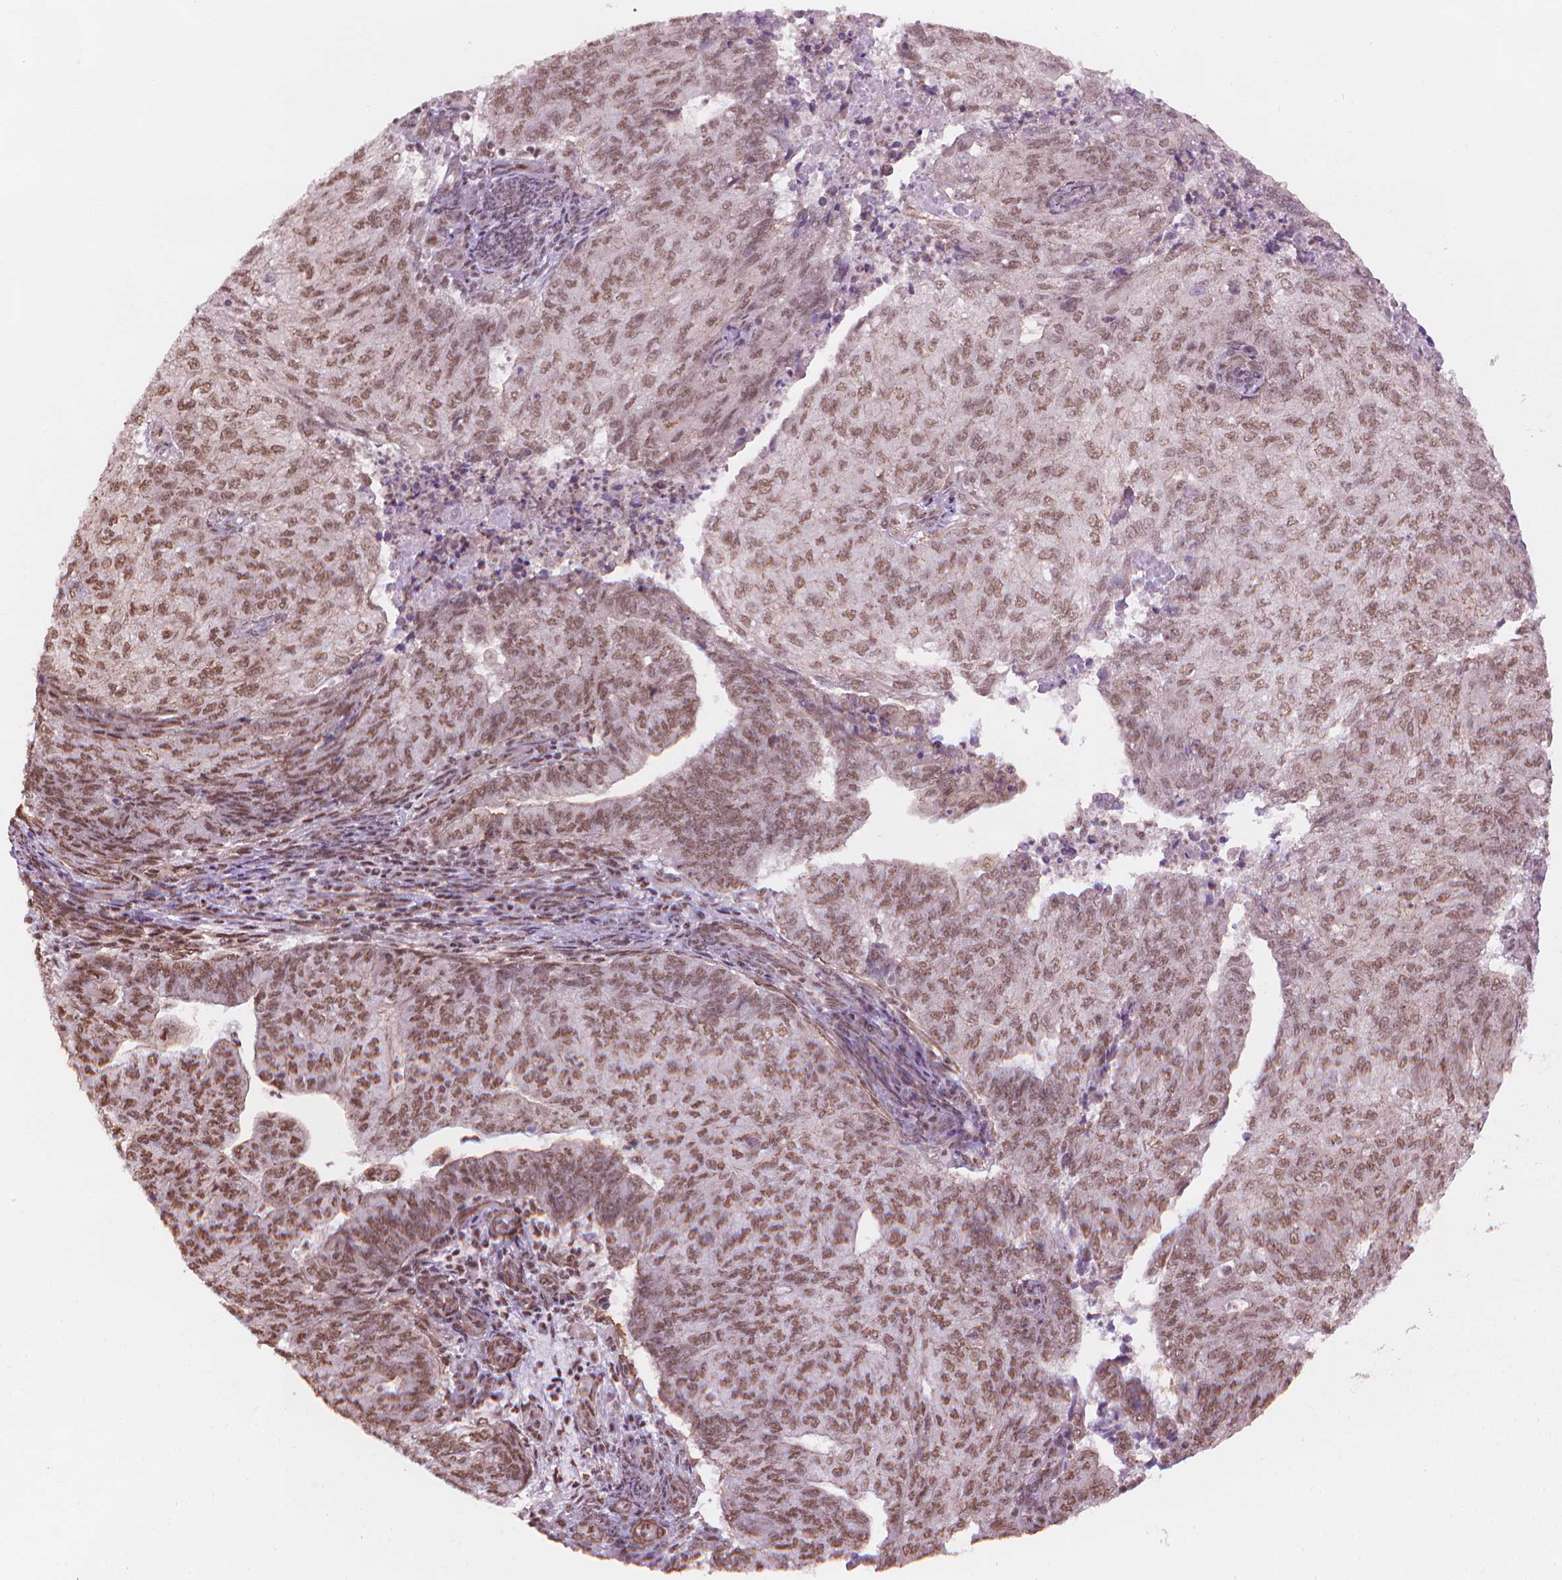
{"staining": {"intensity": "moderate", "quantity": ">75%", "location": "cytoplasmic/membranous,nuclear"}, "tissue": "endometrial cancer", "cell_type": "Tumor cells", "image_type": "cancer", "snomed": [{"axis": "morphology", "description": "Adenocarcinoma, NOS"}, {"axis": "topography", "description": "Endometrium"}], "caption": "Endometrial adenocarcinoma stained for a protein exhibits moderate cytoplasmic/membranous and nuclear positivity in tumor cells.", "gene": "HOXD4", "patient": {"sex": "female", "age": 82}}